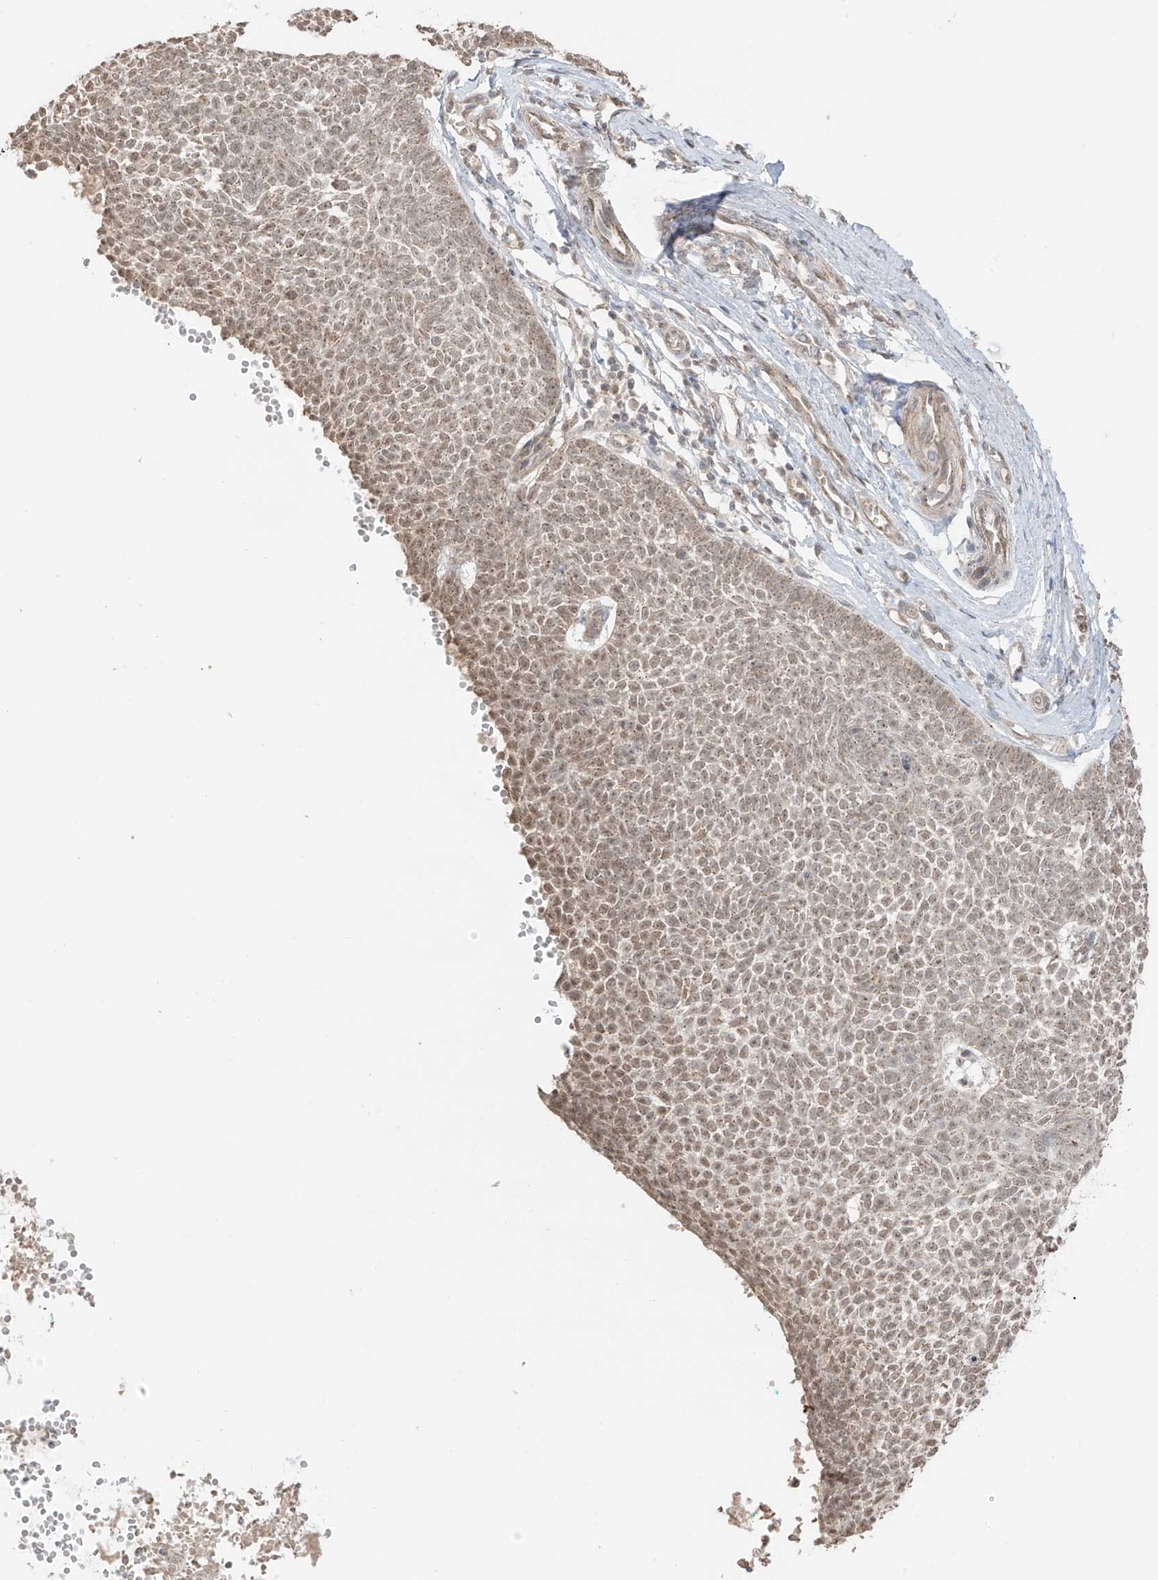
{"staining": {"intensity": "weak", "quantity": "25%-75%", "location": "cytoplasmic/membranous,nuclear"}, "tissue": "skin cancer", "cell_type": "Tumor cells", "image_type": "cancer", "snomed": [{"axis": "morphology", "description": "Basal cell carcinoma"}, {"axis": "topography", "description": "Skin"}], "caption": "Weak cytoplasmic/membranous and nuclear expression is identified in about 25%-75% of tumor cells in basal cell carcinoma (skin). (DAB = brown stain, brightfield microscopy at high magnification).", "gene": "N4BP3", "patient": {"sex": "female", "age": 81}}